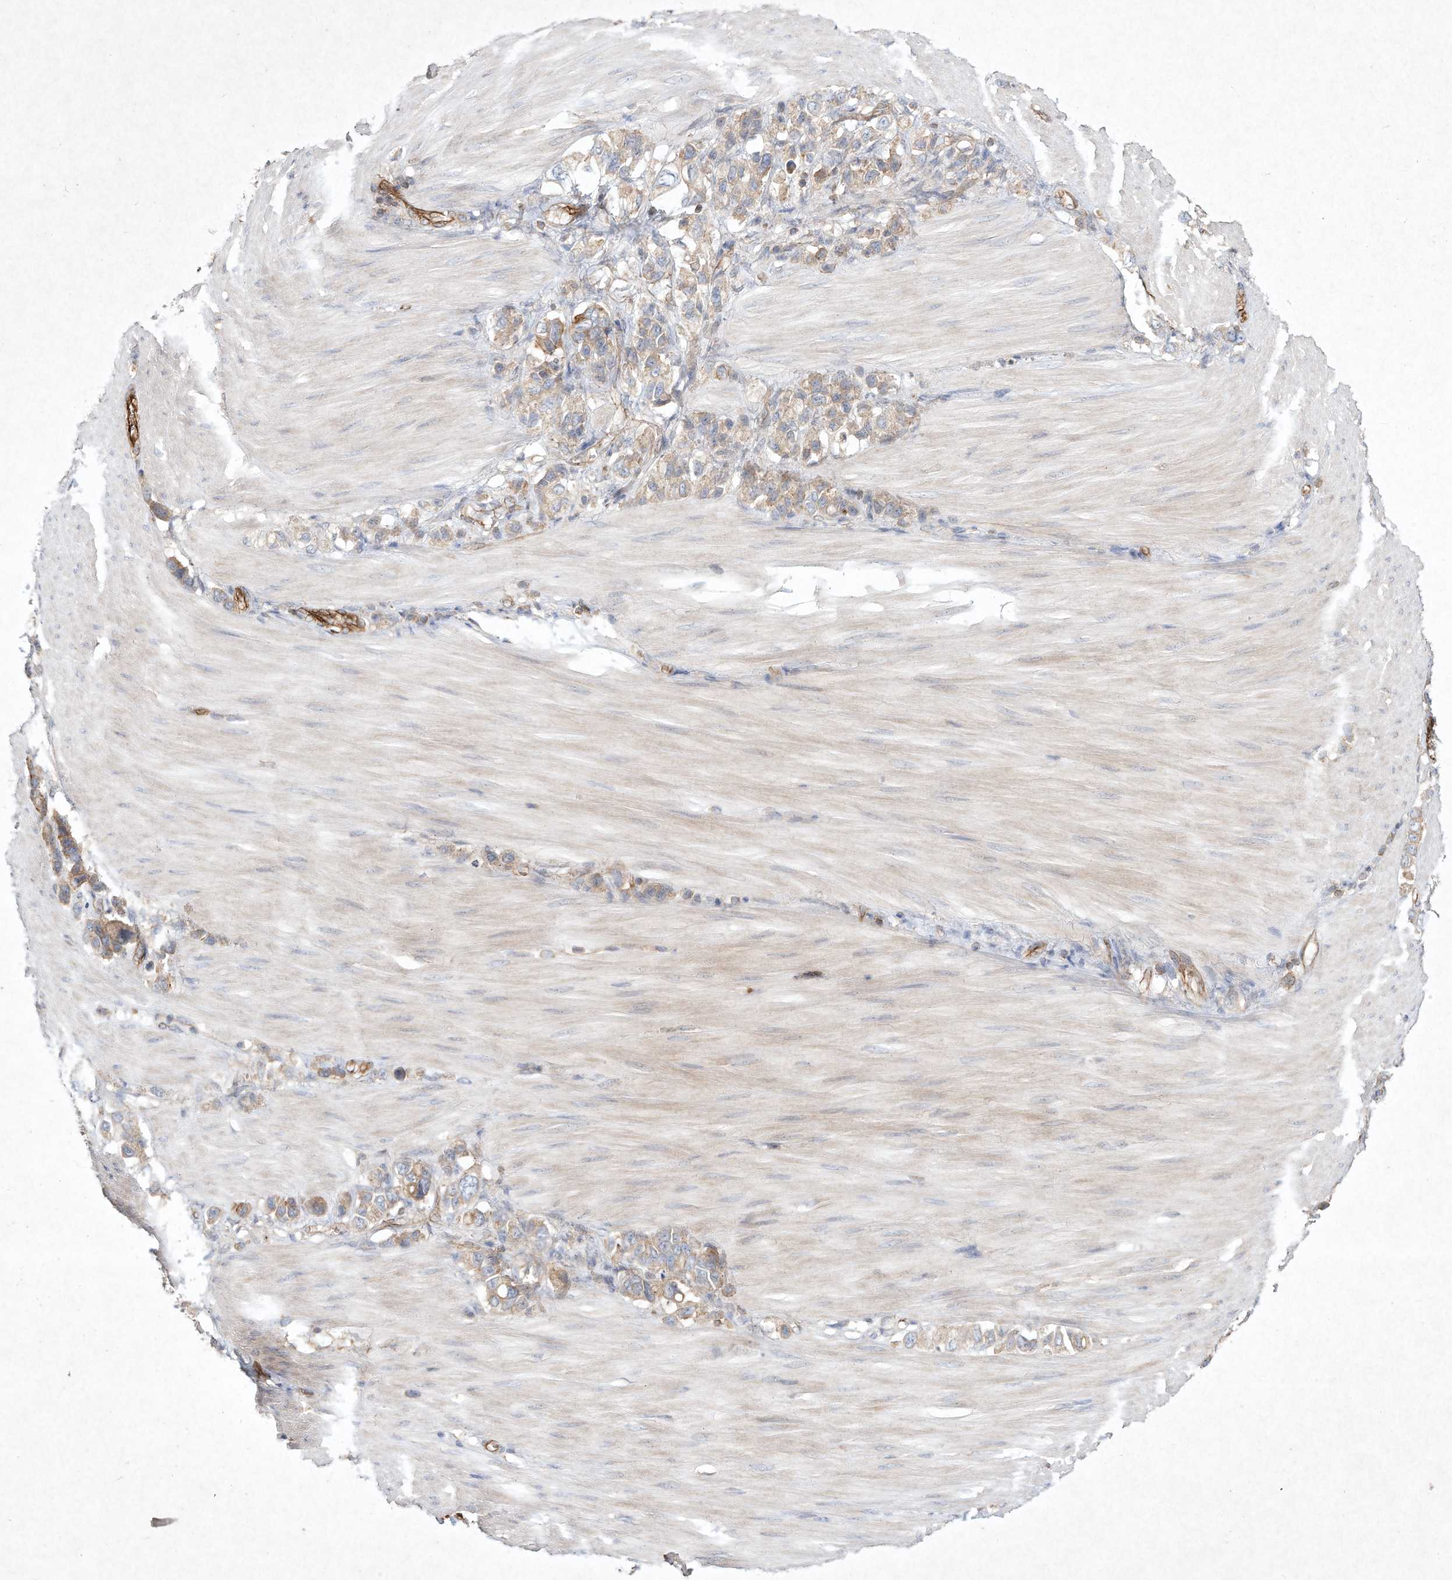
{"staining": {"intensity": "weak", "quantity": ">75%", "location": "cytoplasmic/membranous"}, "tissue": "stomach cancer", "cell_type": "Tumor cells", "image_type": "cancer", "snomed": [{"axis": "morphology", "description": "Adenocarcinoma, NOS"}, {"axis": "topography", "description": "Stomach"}], "caption": "High-magnification brightfield microscopy of stomach cancer (adenocarcinoma) stained with DAB (brown) and counterstained with hematoxylin (blue). tumor cells exhibit weak cytoplasmic/membranous expression is present in about>75% of cells. Immunohistochemistry (ihc) stains the protein in brown and the nuclei are stained blue.", "gene": "HTR5A", "patient": {"sex": "female", "age": 65}}